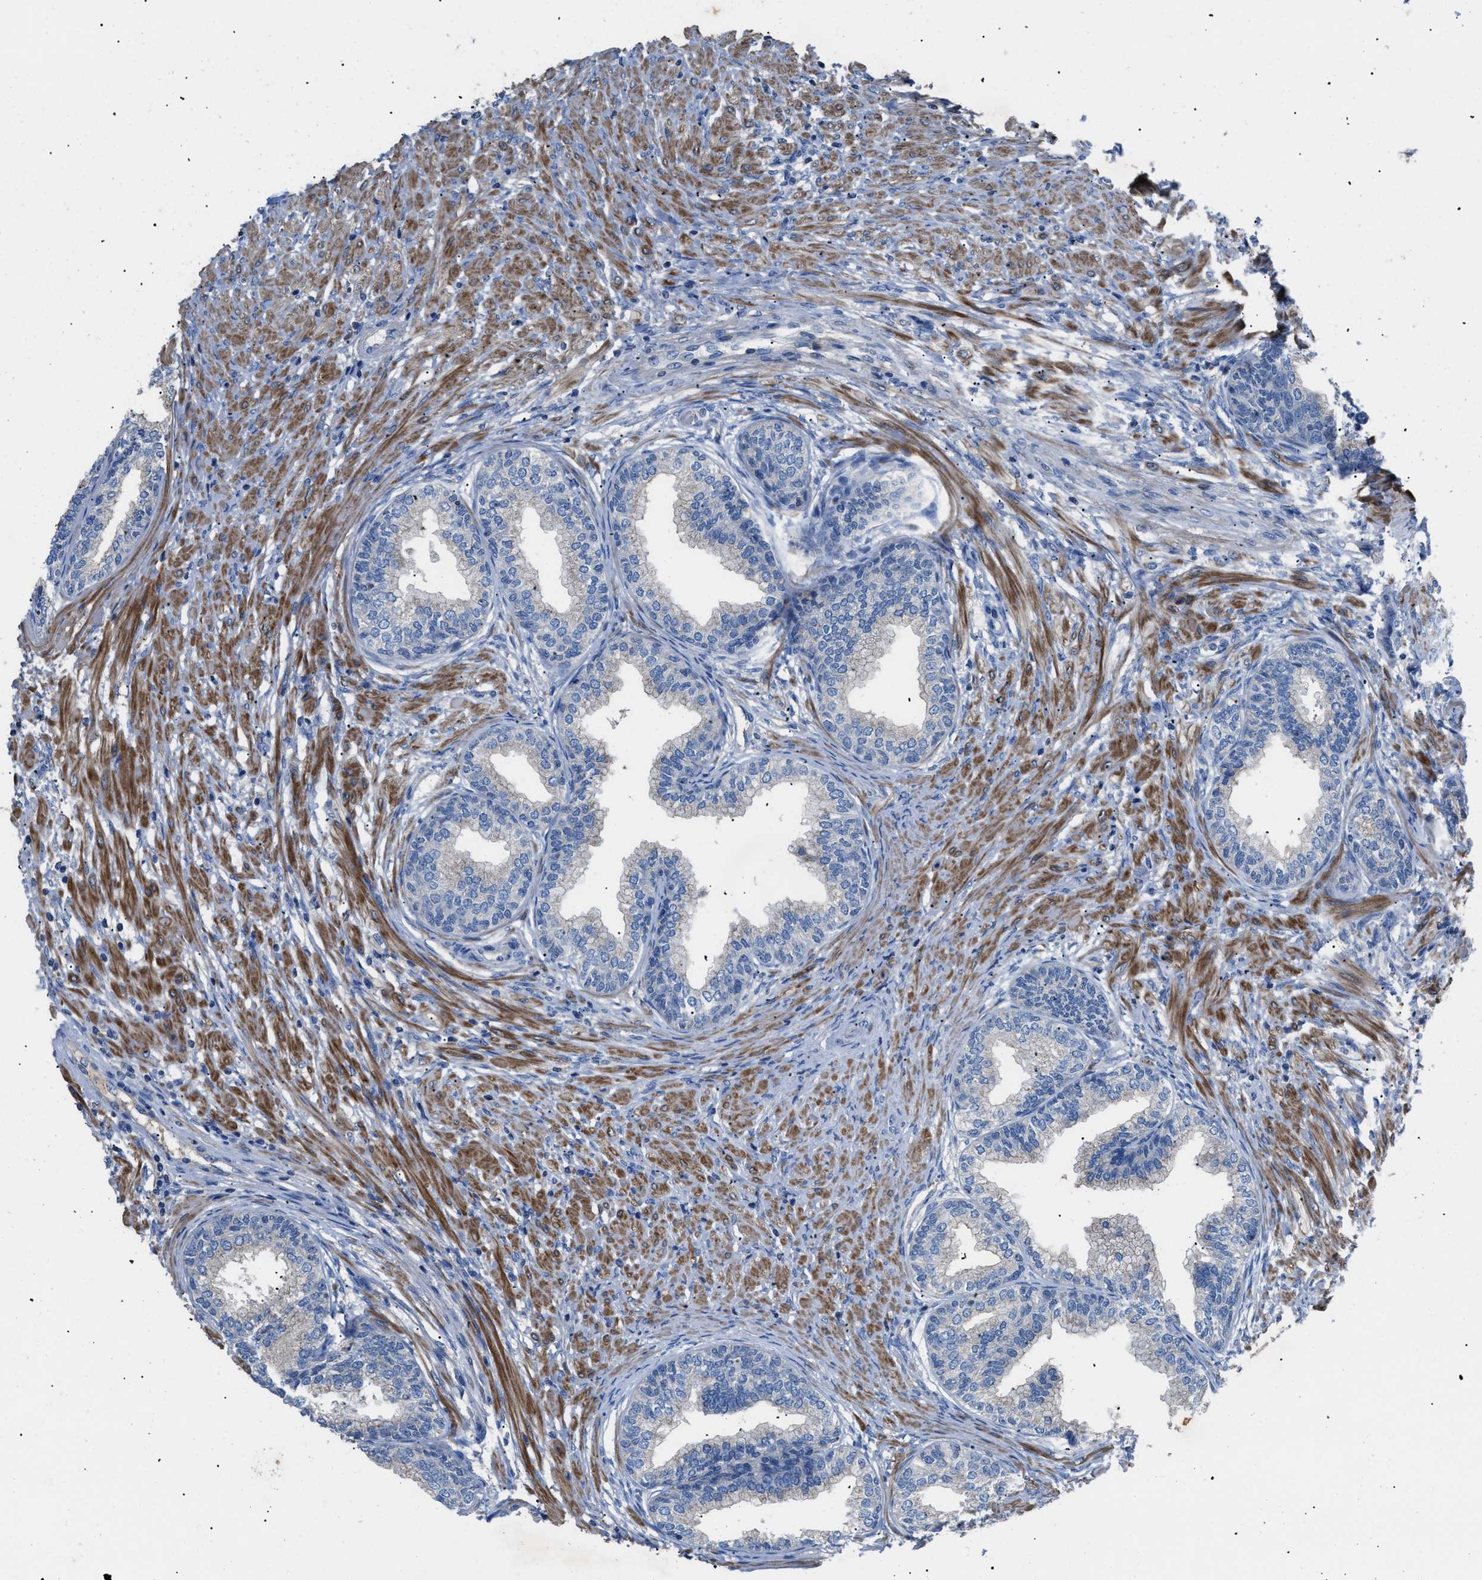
{"staining": {"intensity": "negative", "quantity": "none", "location": "none"}, "tissue": "prostate", "cell_type": "Glandular cells", "image_type": "normal", "snomed": [{"axis": "morphology", "description": "Normal tissue, NOS"}, {"axis": "topography", "description": "Prostate"}], "caption": "Immunohistochemical staining of normal human prostate exhibits no significant expression in glandular cells.", "gene": "SGCZ", "patient": {"sex": "male", "age": 76}}